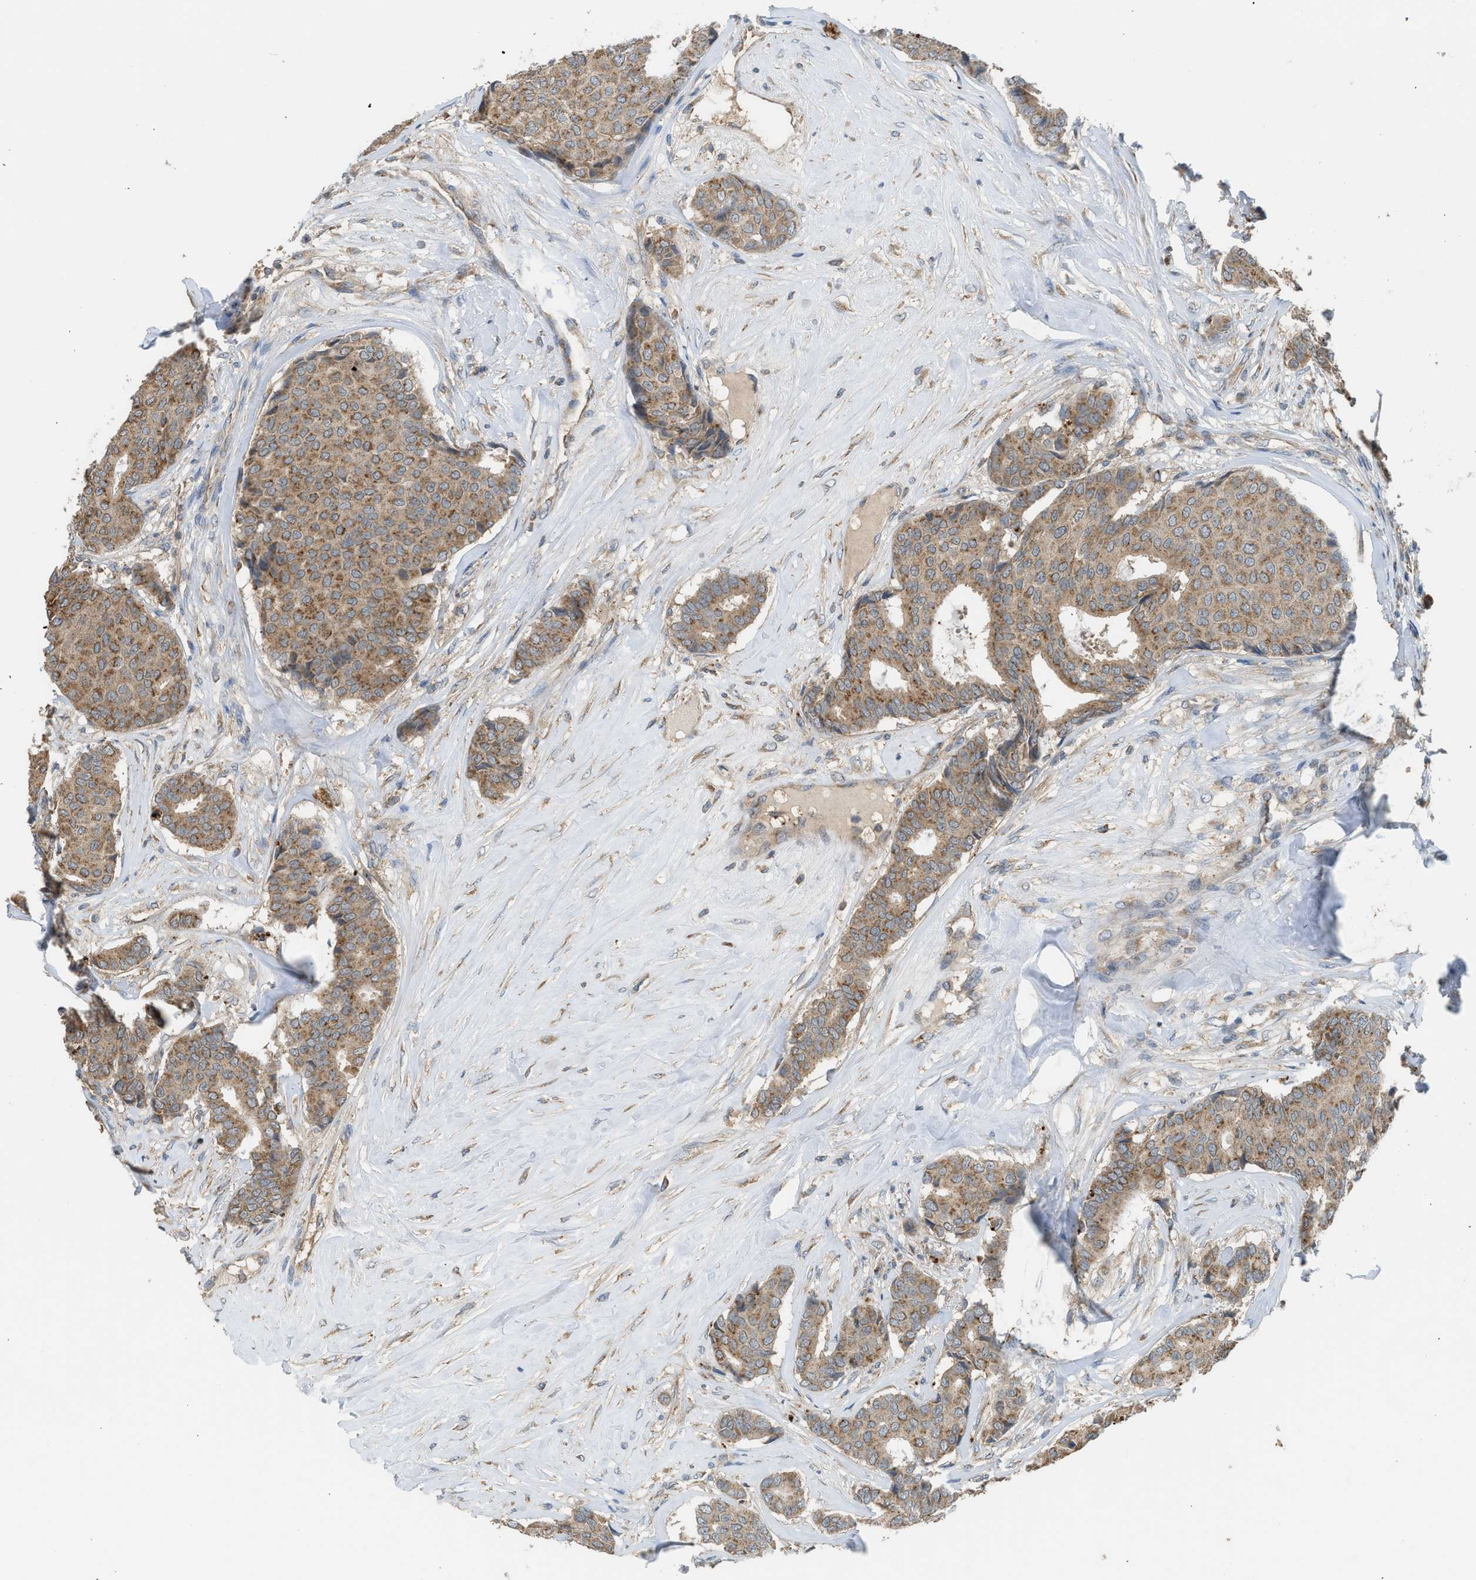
{"staining": {"intensity": "moderate", "quantity": ">75%", "location": "cytoplasmic/membranous"}, "tissue": "breast cancer", "cell_type": "Tumor cells", "image_type": "cancer", "snomed": [{"axis": "morphology", "description": "Duct carcinoma"}, {"axis": "topography", "description": "Breast"}], "caption": "Breast cancer was stained to show a protein in brown. There is medium levels of moderate cytoplasmic/membranous staining in approximately >75% of tumor cells.", "gene": "STARD3", "patient": {"sex": "female", "age": 75}}